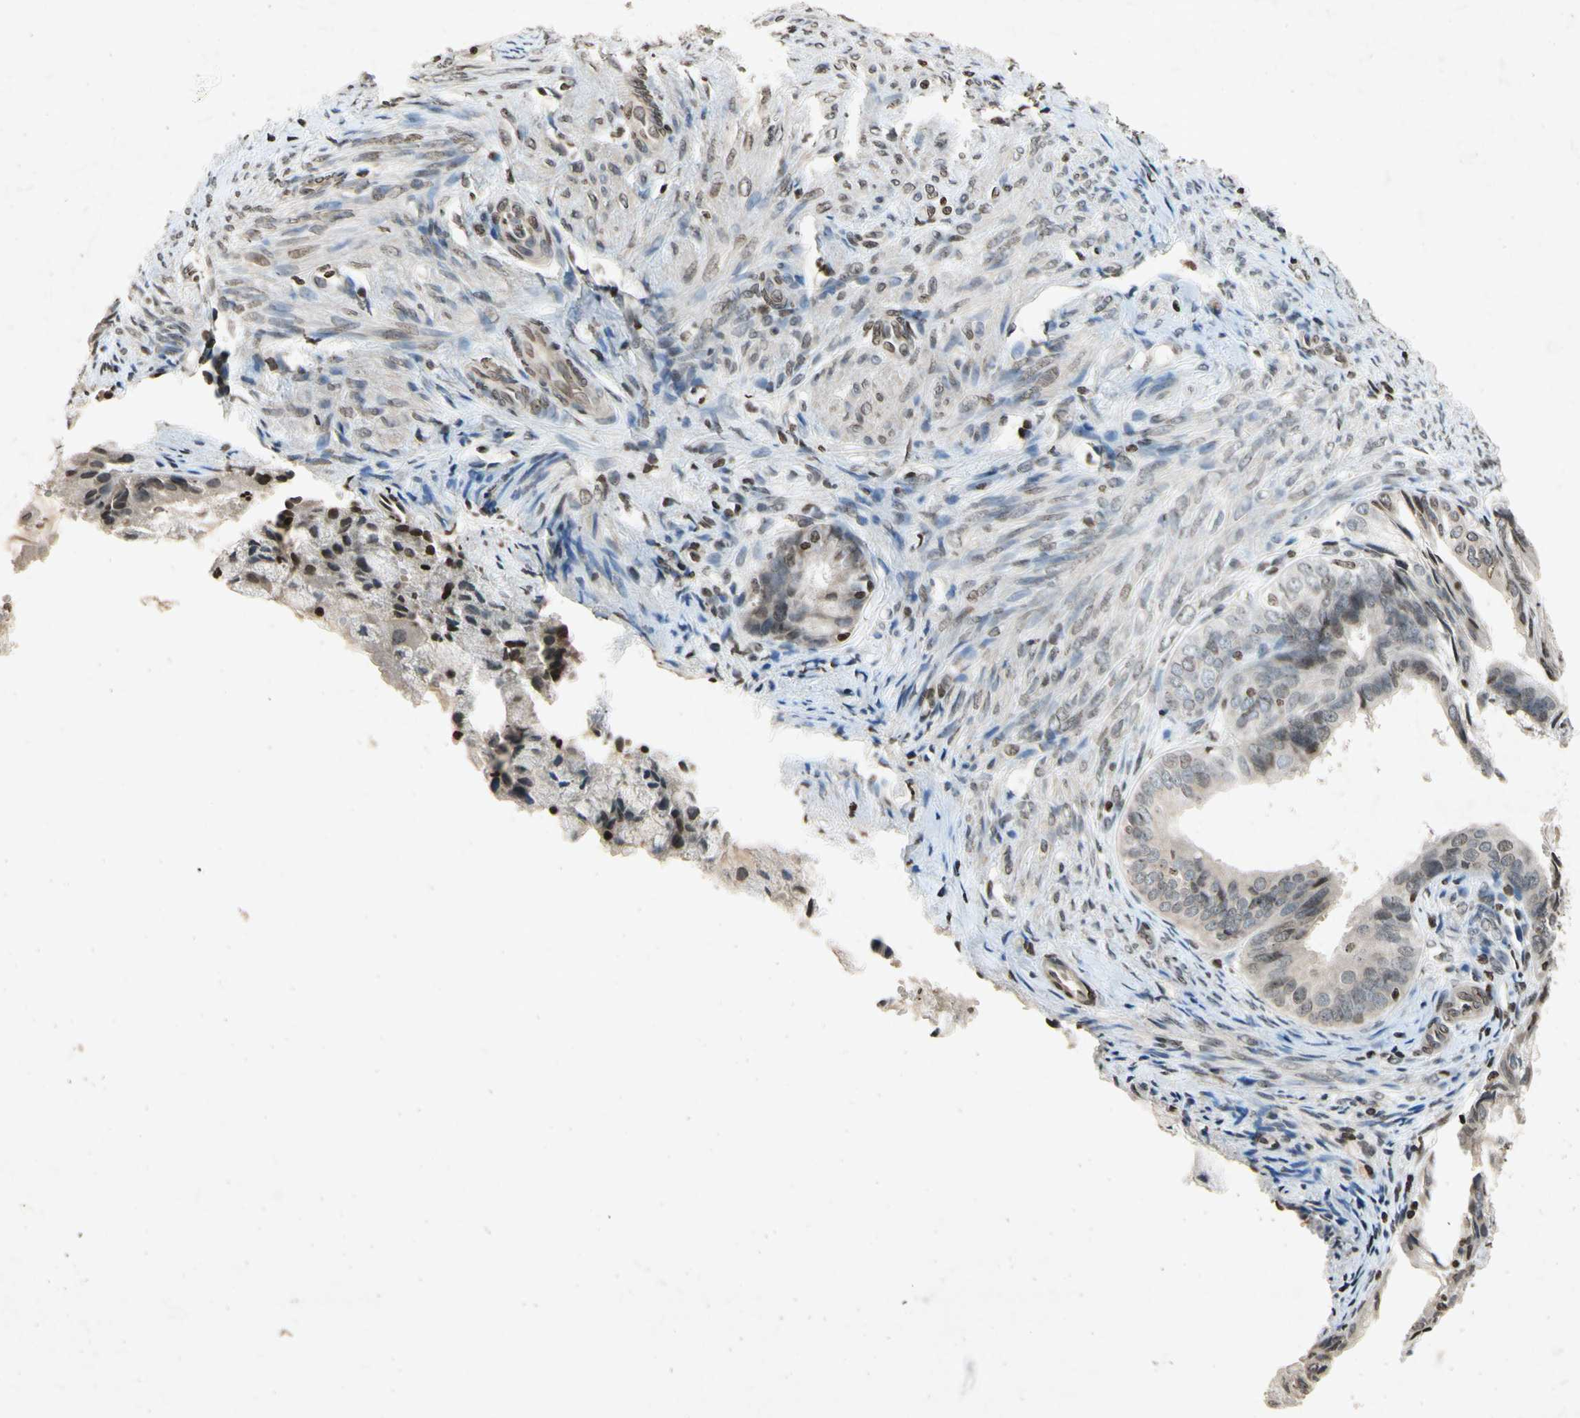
{"staining": {"intensity": "weak", "quantity": "<25%", "location": "nuclear"}, "tissue": "endometrial cancer", "cell_type": "Tumor cells", "image_type": "cancer", "snomed": [{"axis": "morphology", "description": "Adenocarcinoma, NOS"}, {"axis": "topography", "description": "Endometrium"}], "caption": "Protein analysis of endometrial cancer shows no significant positivity in tumor cells.", "gene": "HOXB3", "patient": {"sex": "female", "age": 86}}